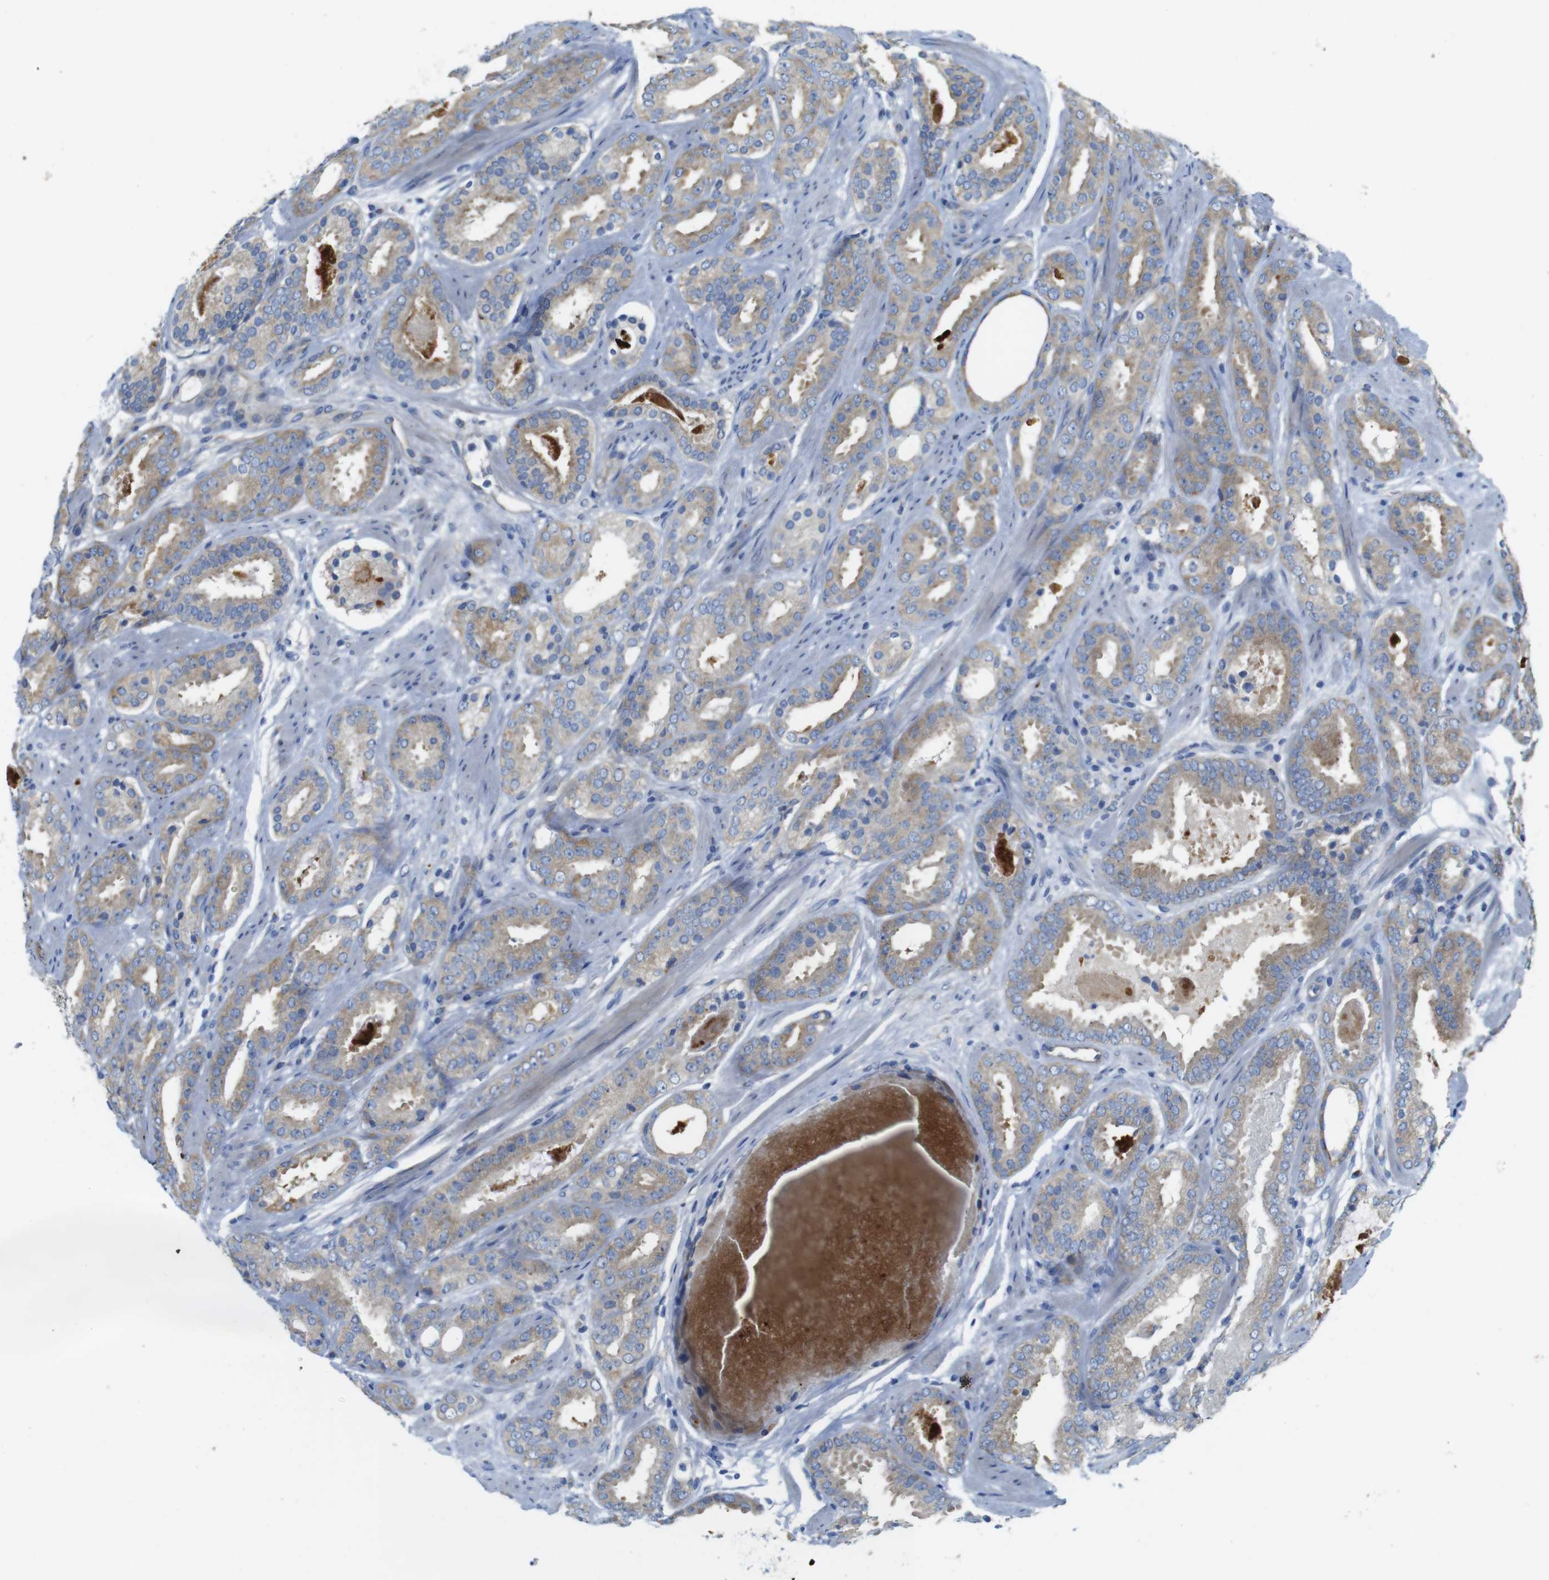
{"staining": {"intensity": "weak", "quantity": ">75%", "location": "cytoplasmic/membranous"}, "tissue": "prostate cancer", "cell_type": "Tumor cells", "image_type": "cancer", "snomed": [{"axis": "morphology", "description": "Adenocarcinoma, Low grade"}, {"axis": "topography", "description": "Prostate"}], "caption": "The micrograph exhibits a brown stain indicating the presence of a protein in the cytoplasmic/membranous of tumor cells in adenocarcinoma (low-grade) (prostate).", "gene": "TMEM234", "patient": {"sex": "male", "age": 69}}